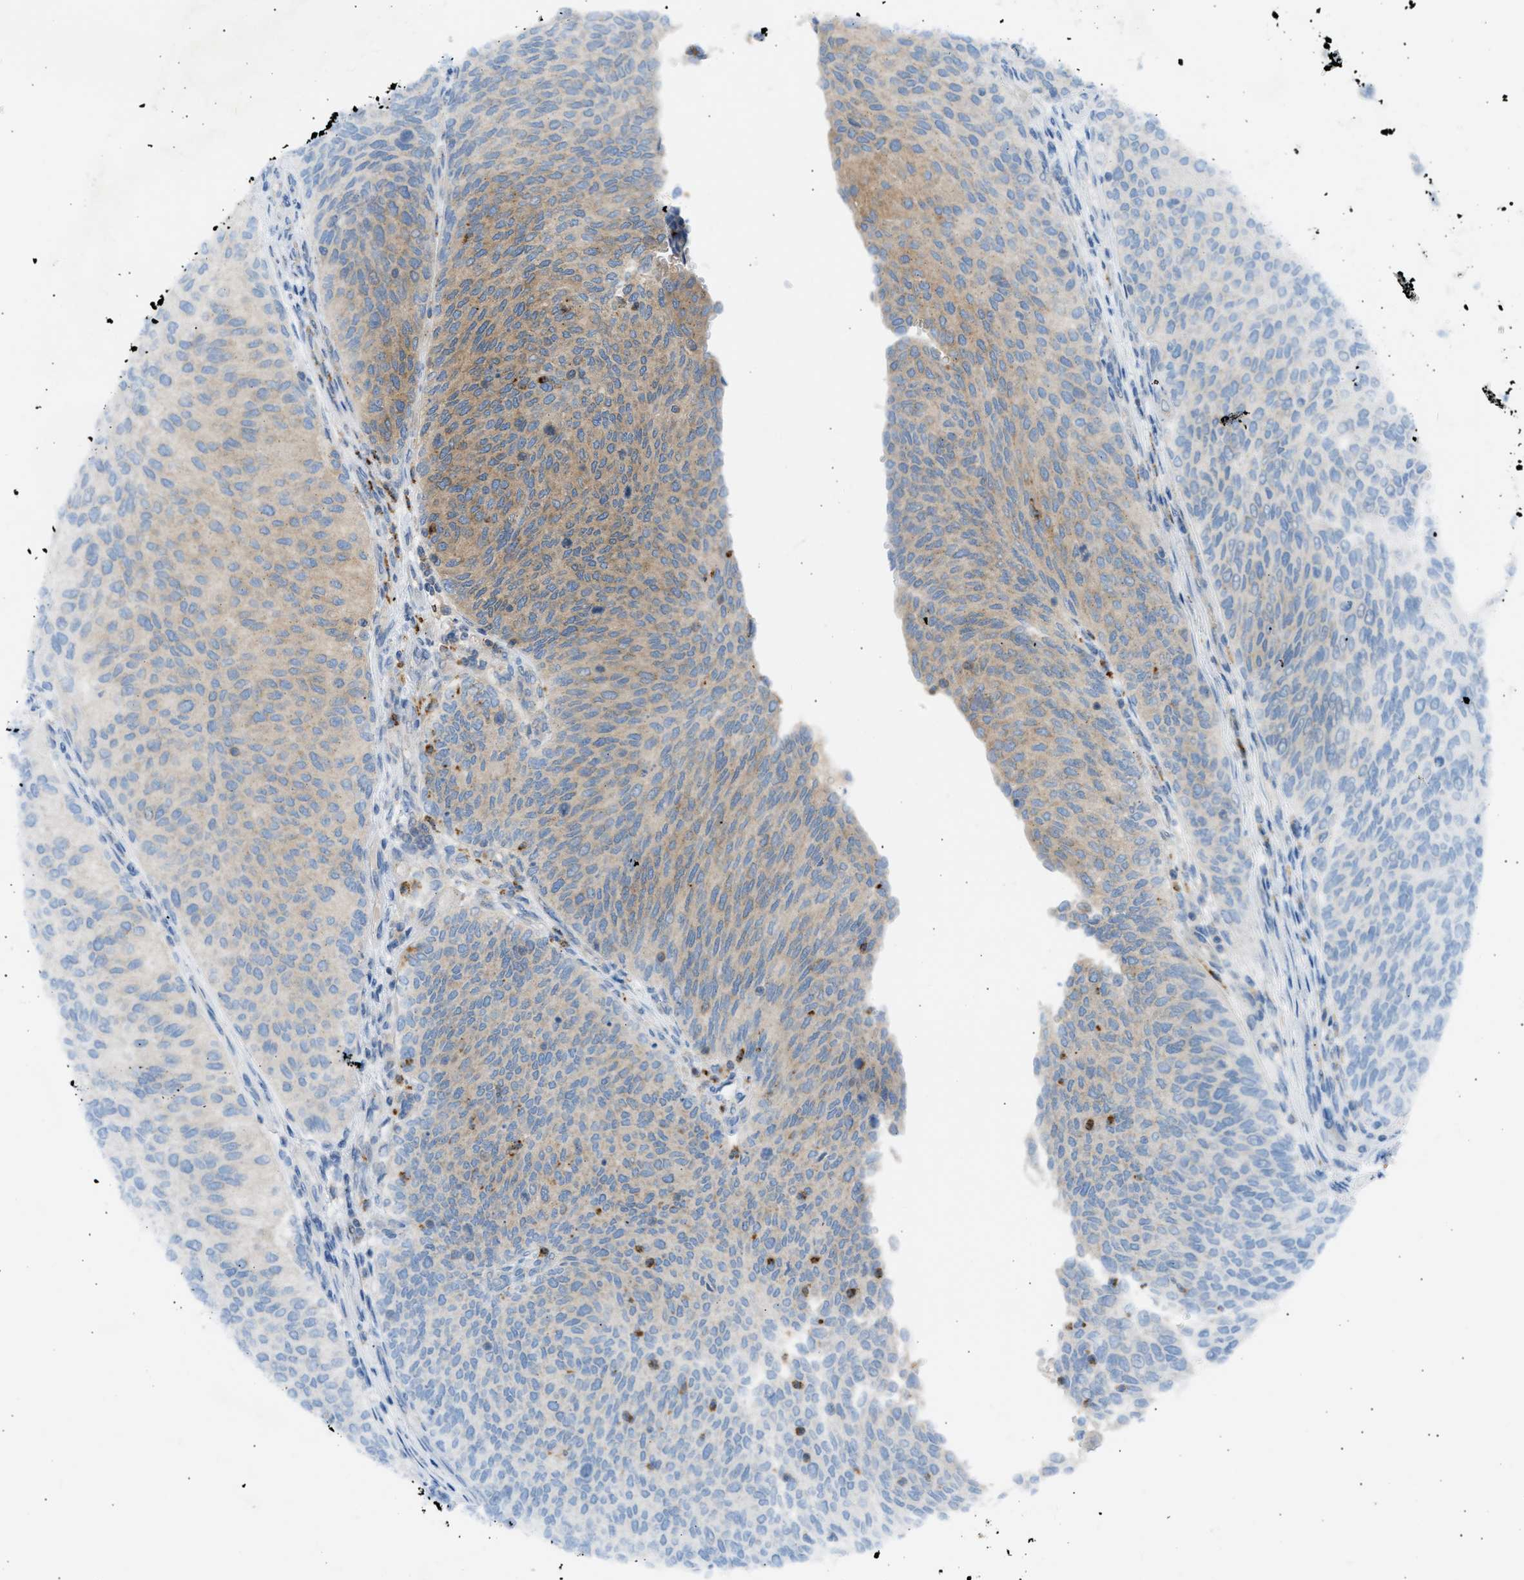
{"staining": {"intensity": "moderate", "quantity": "25%-75%", "location": "cytoplasmic/membranous"}, "tissue": "urothelial cancer", "cell_type": "Tumor cells", "image_type": "cancer", "snomed": [{"axis": "morphology", "description": "Urothelial carcinoma, Low grade"}, {"axis": "topography", "description": "Urinary bladder"}], "caption": "This is a photomicrograph of IHC staining of urothelial carcinoma (low-grade), which shows moderate expression in the cytoplasmic/membranous of tumor cells.", "gene": "TRIM50", "patient": {"sex": "female", "age": 79}}